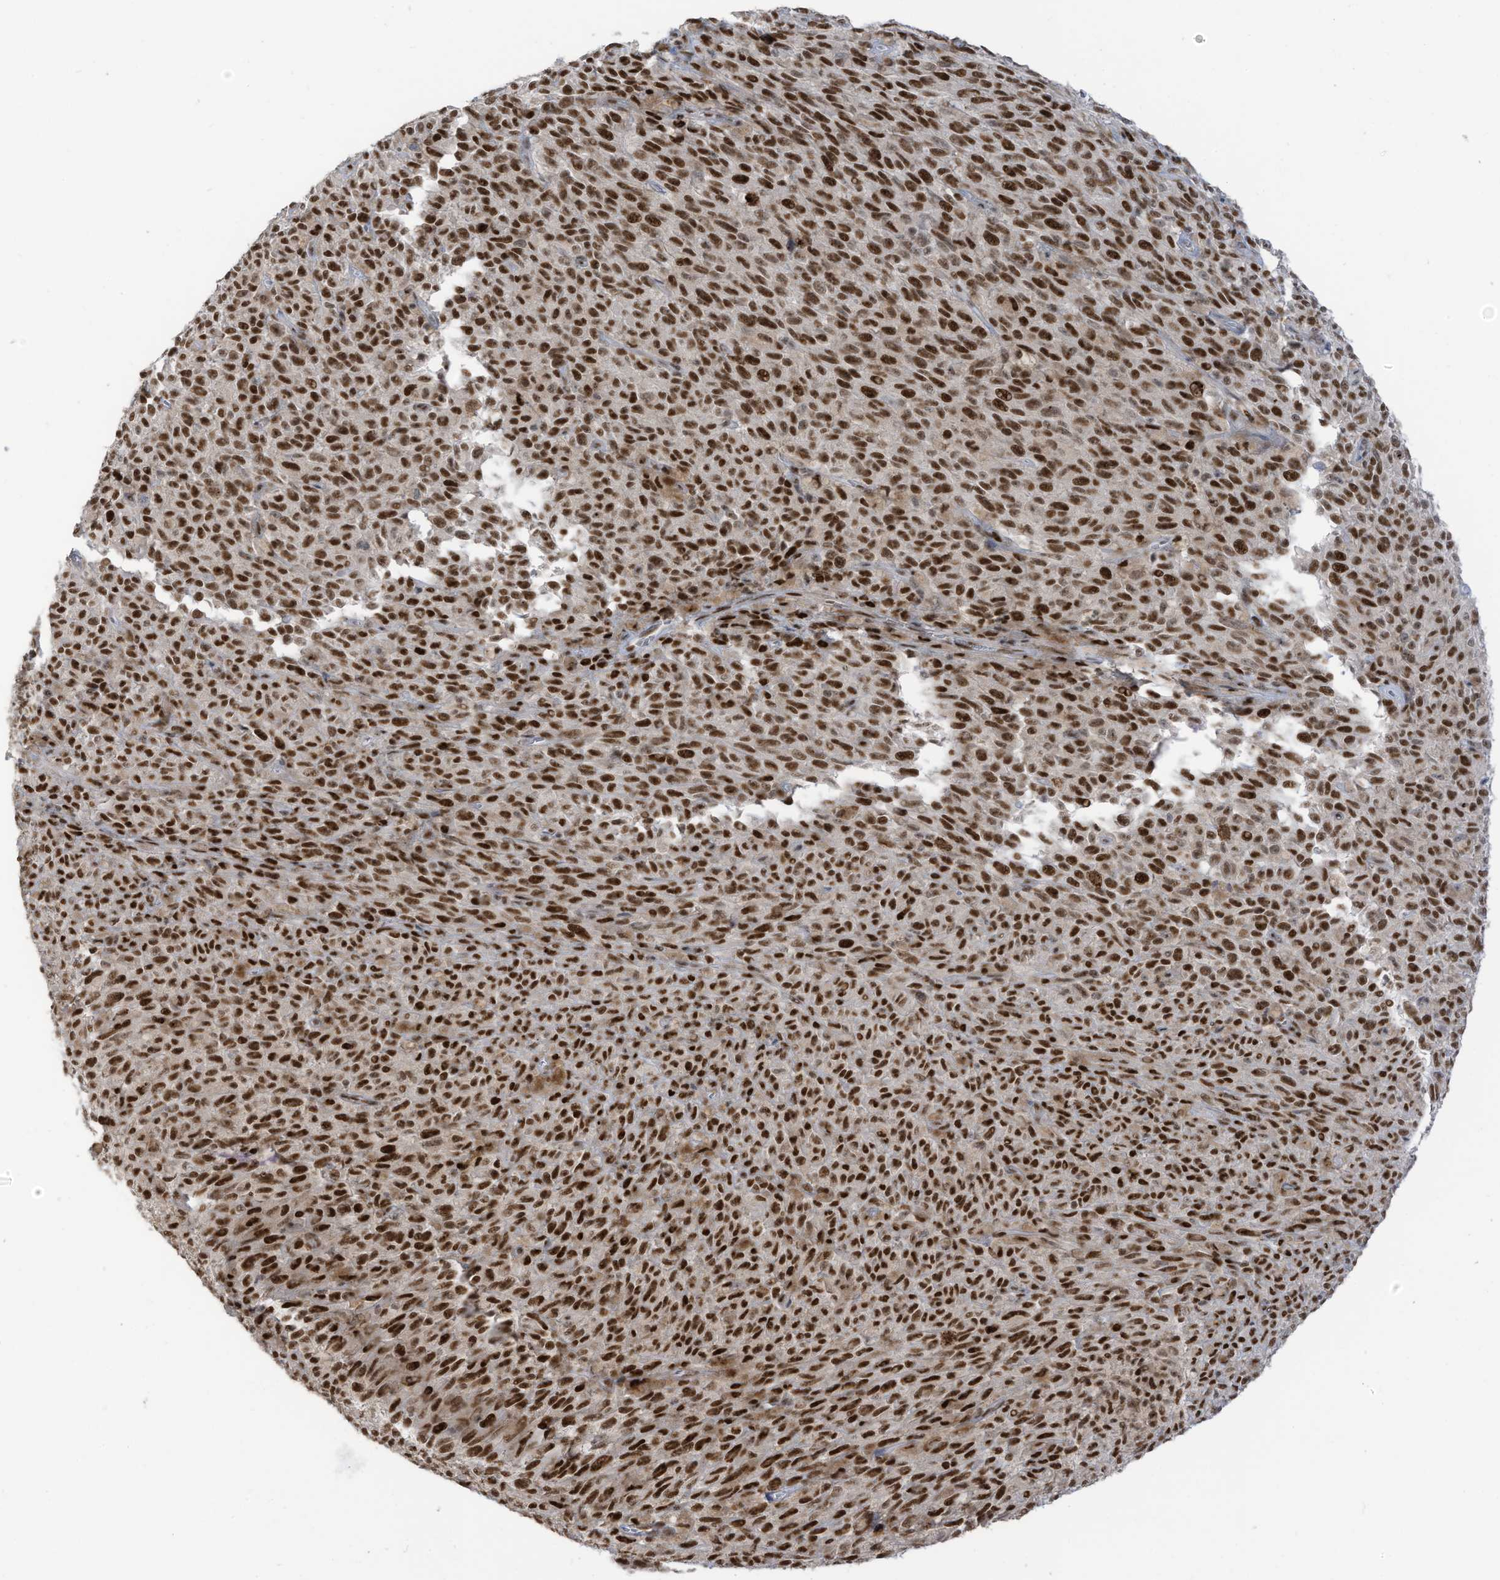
{"staining": {"intensity": "strong", "quantity": ">75%", "location": "nuclear"}, "tissue": "melanoma", "cell_type": "Tumor cells", "image_type": "cancer", "snomed": [{"axis": "morphology", "description": "Malignant melanoma, NOS"}, {"axis": "topography", "description": "Skin"}], "caption": "Malignant melanoma stained for a protein demonstrates strong nuclear positivity in tumor cells. Using DAB (brown) and hematoxylin (blue) stains, captured at high magnification using brightfield microscopy.", "gene": "ZCWPW2", "patient": {"sex": "female", "age": 82}}